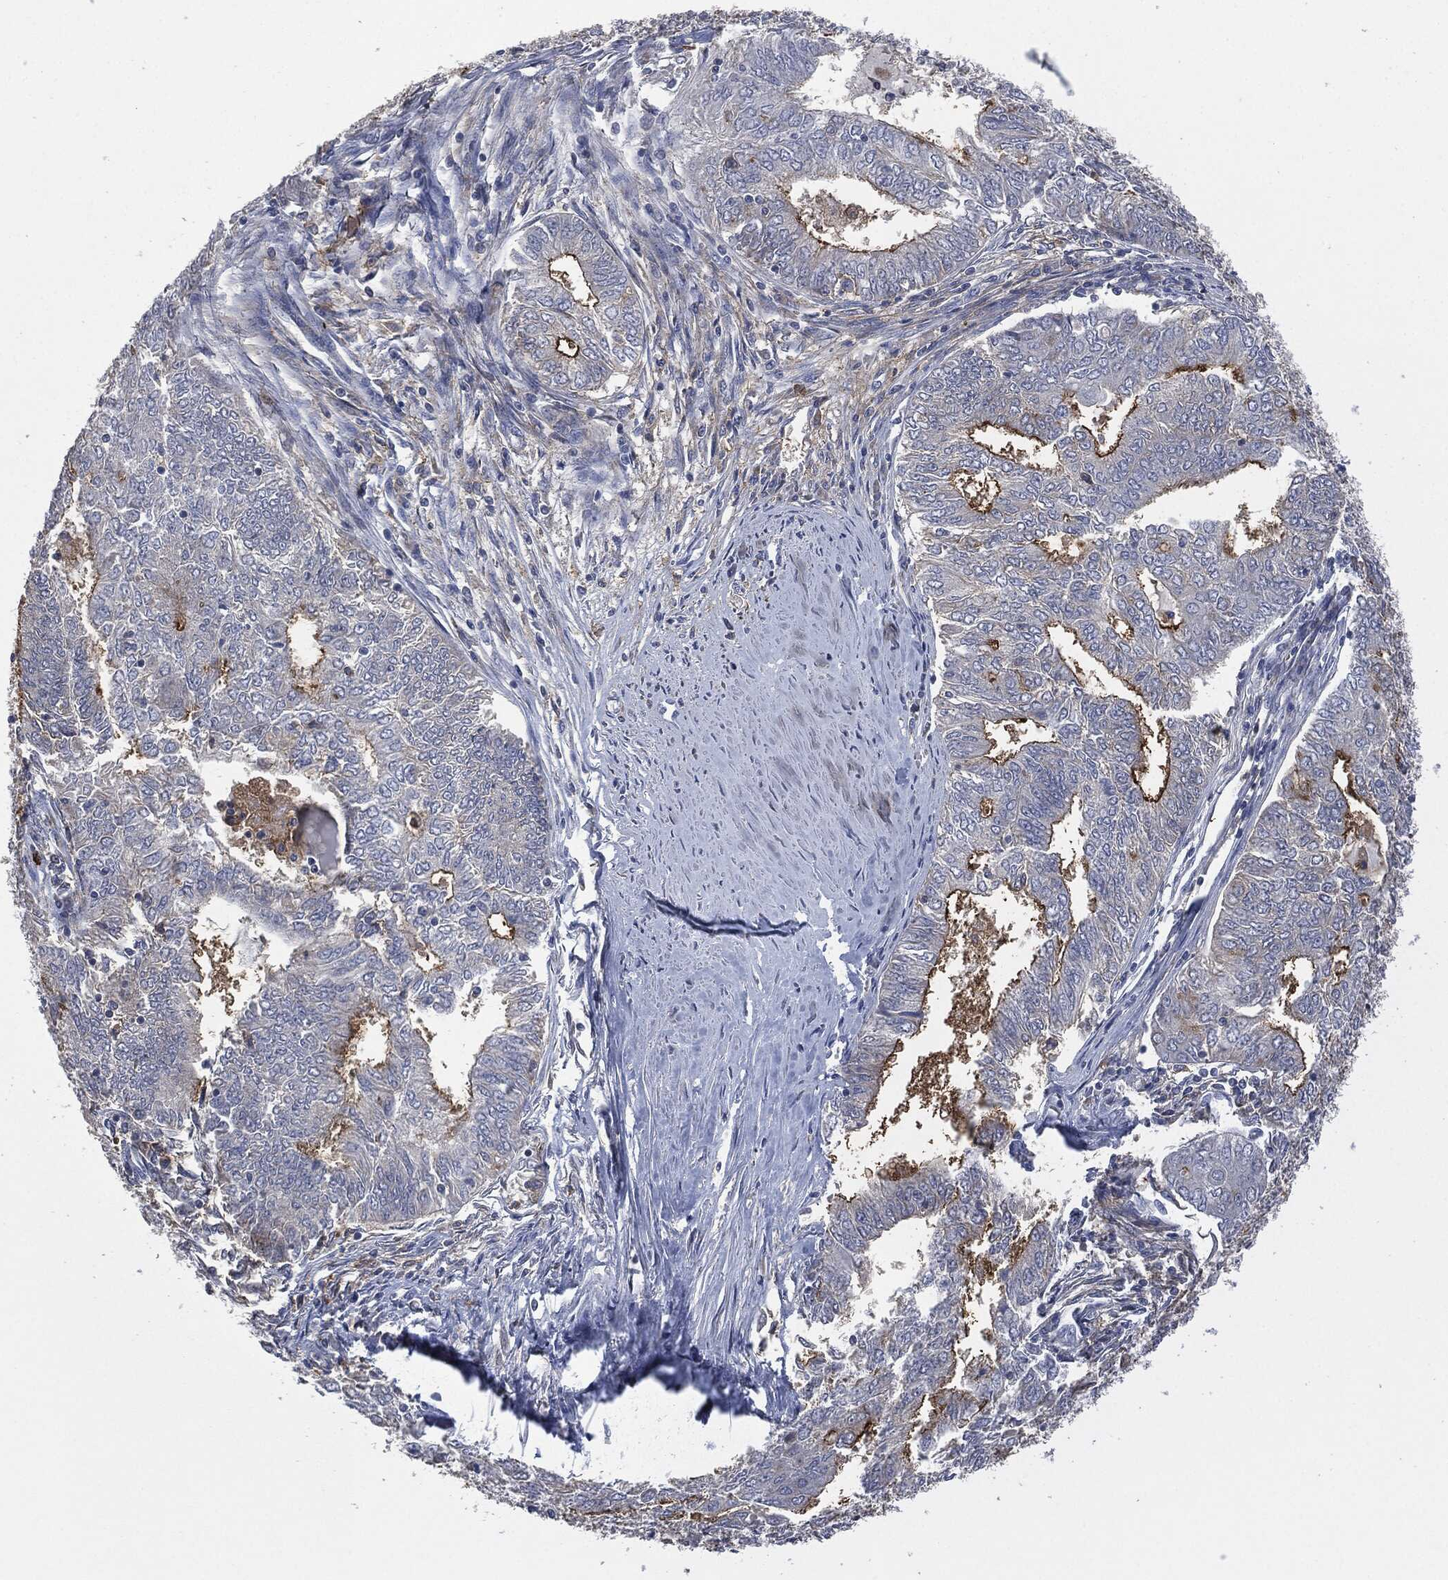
{"staining": {"intensity": "moderate", "quantity": "25%-75%", "location": "cytoplasmic/membranous"}, "tissue": "endometrial cancer", "cell_type": "Tumor cells", "image_type": "cancer", "snomed": [{"axis": "morphology", "description": "Adenocarcinoma, NOS"}, {"axis": "topography", "description": "Endometrium"}], "caption": "A brown stain shows moderate cytoplasmic/membranous staining of a protein in endometrial cancer (adenocarcinoma) tumor cells.", "gene": "CD33", "patient": {"sex": "female", "age": 62}}